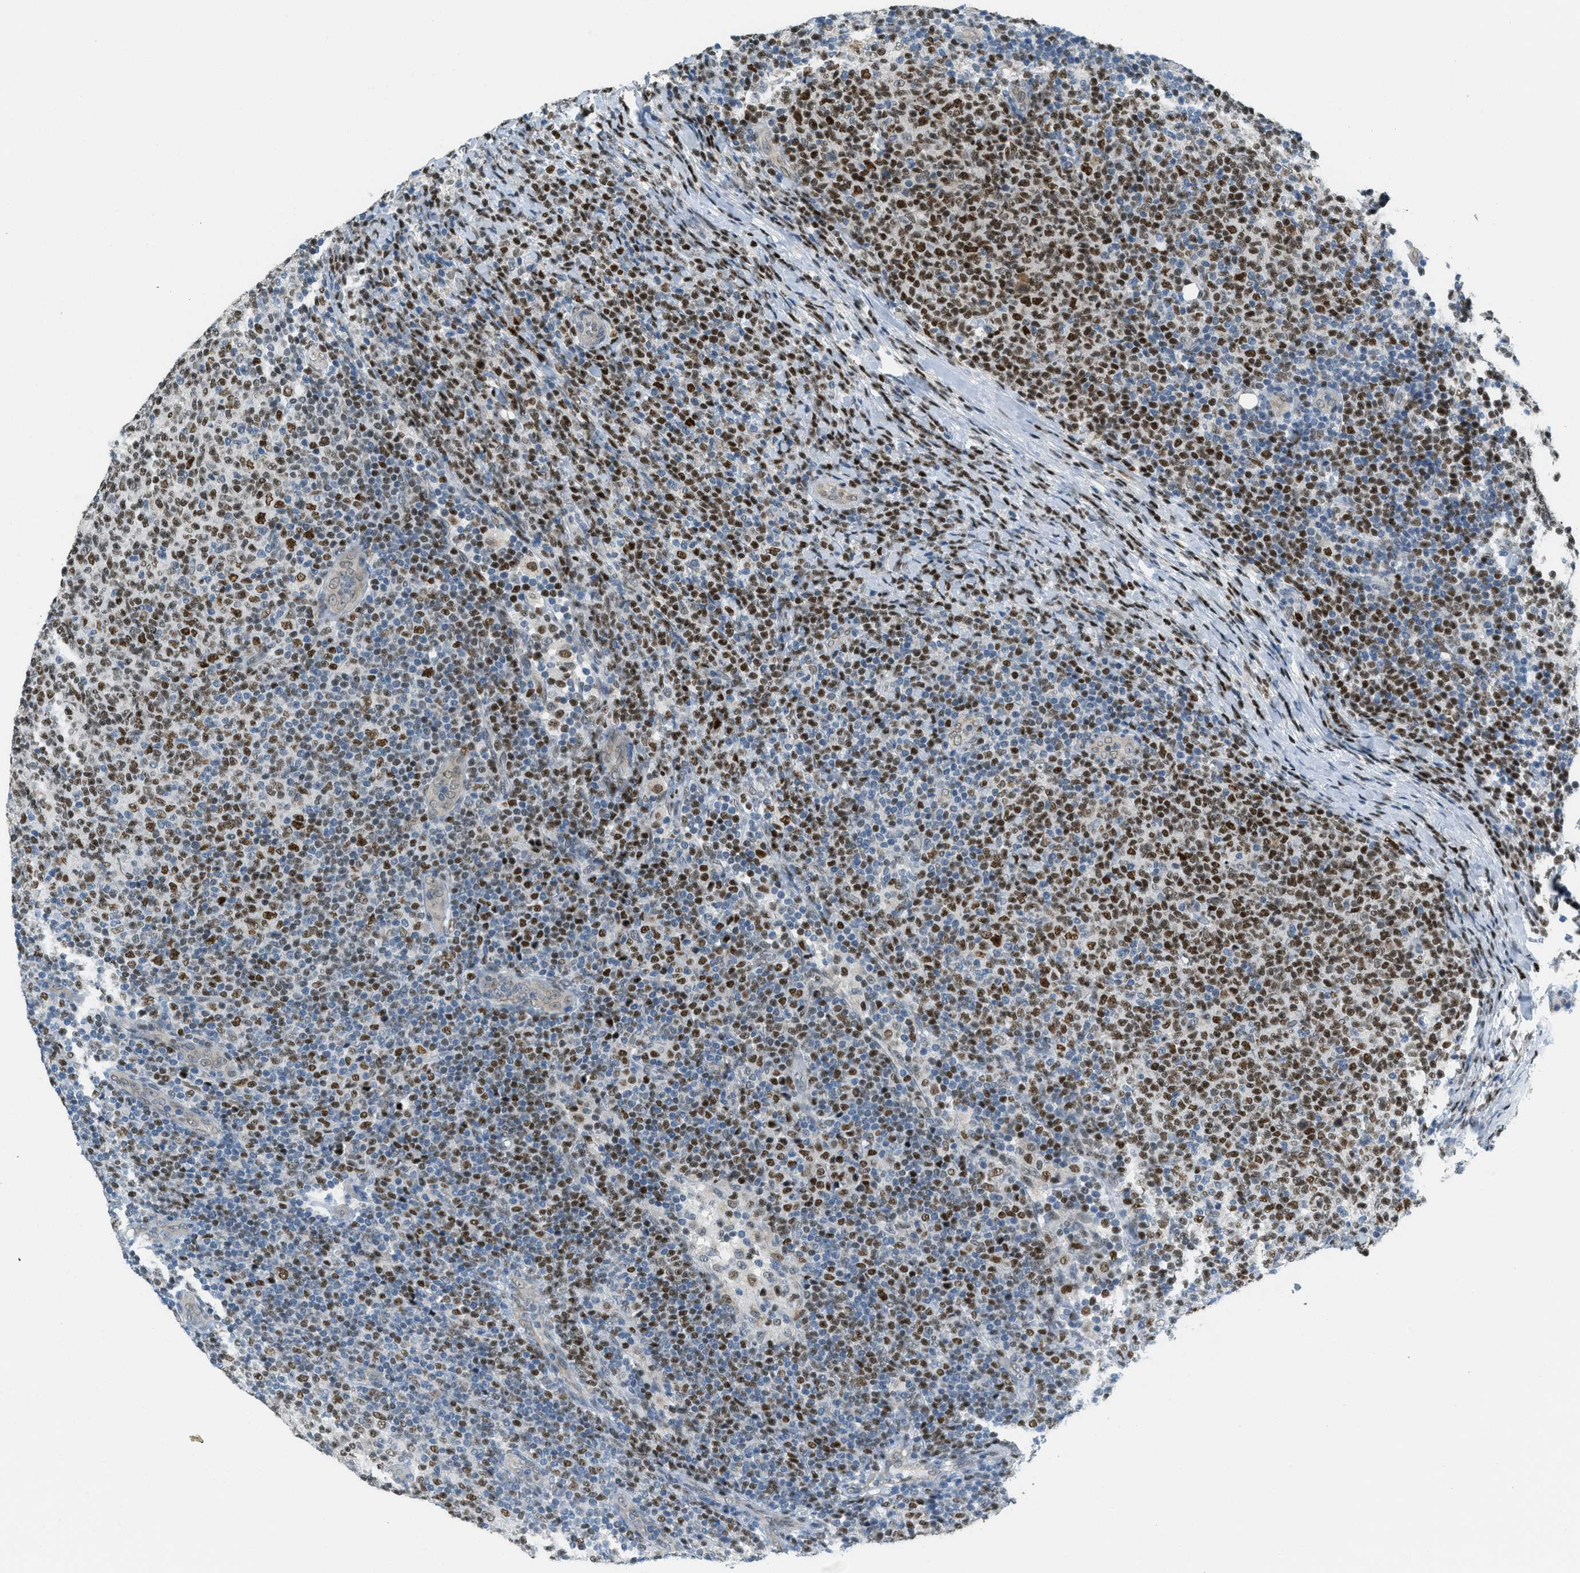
{"staining": {"intensity": "strong", "quantity": "25%-75%", "location": "nuclear"}, "tissue": "lymphoma", "cell_type": "Tumor cells", "image_type": "cancer", "snomed": [{"axis": "morphology", "description": "Malignant lymphoma, non-Hodgkin's type, Low grade"}, {"axis": "topography", "description": "Lymph node"}], "caption": "IHC of human lymphoma reveals high levels of strong nuclear positivity in about 25%-75% of tumor cells.", "gene": "TCF3", "patient": {"sex": "male", "age": 66}}